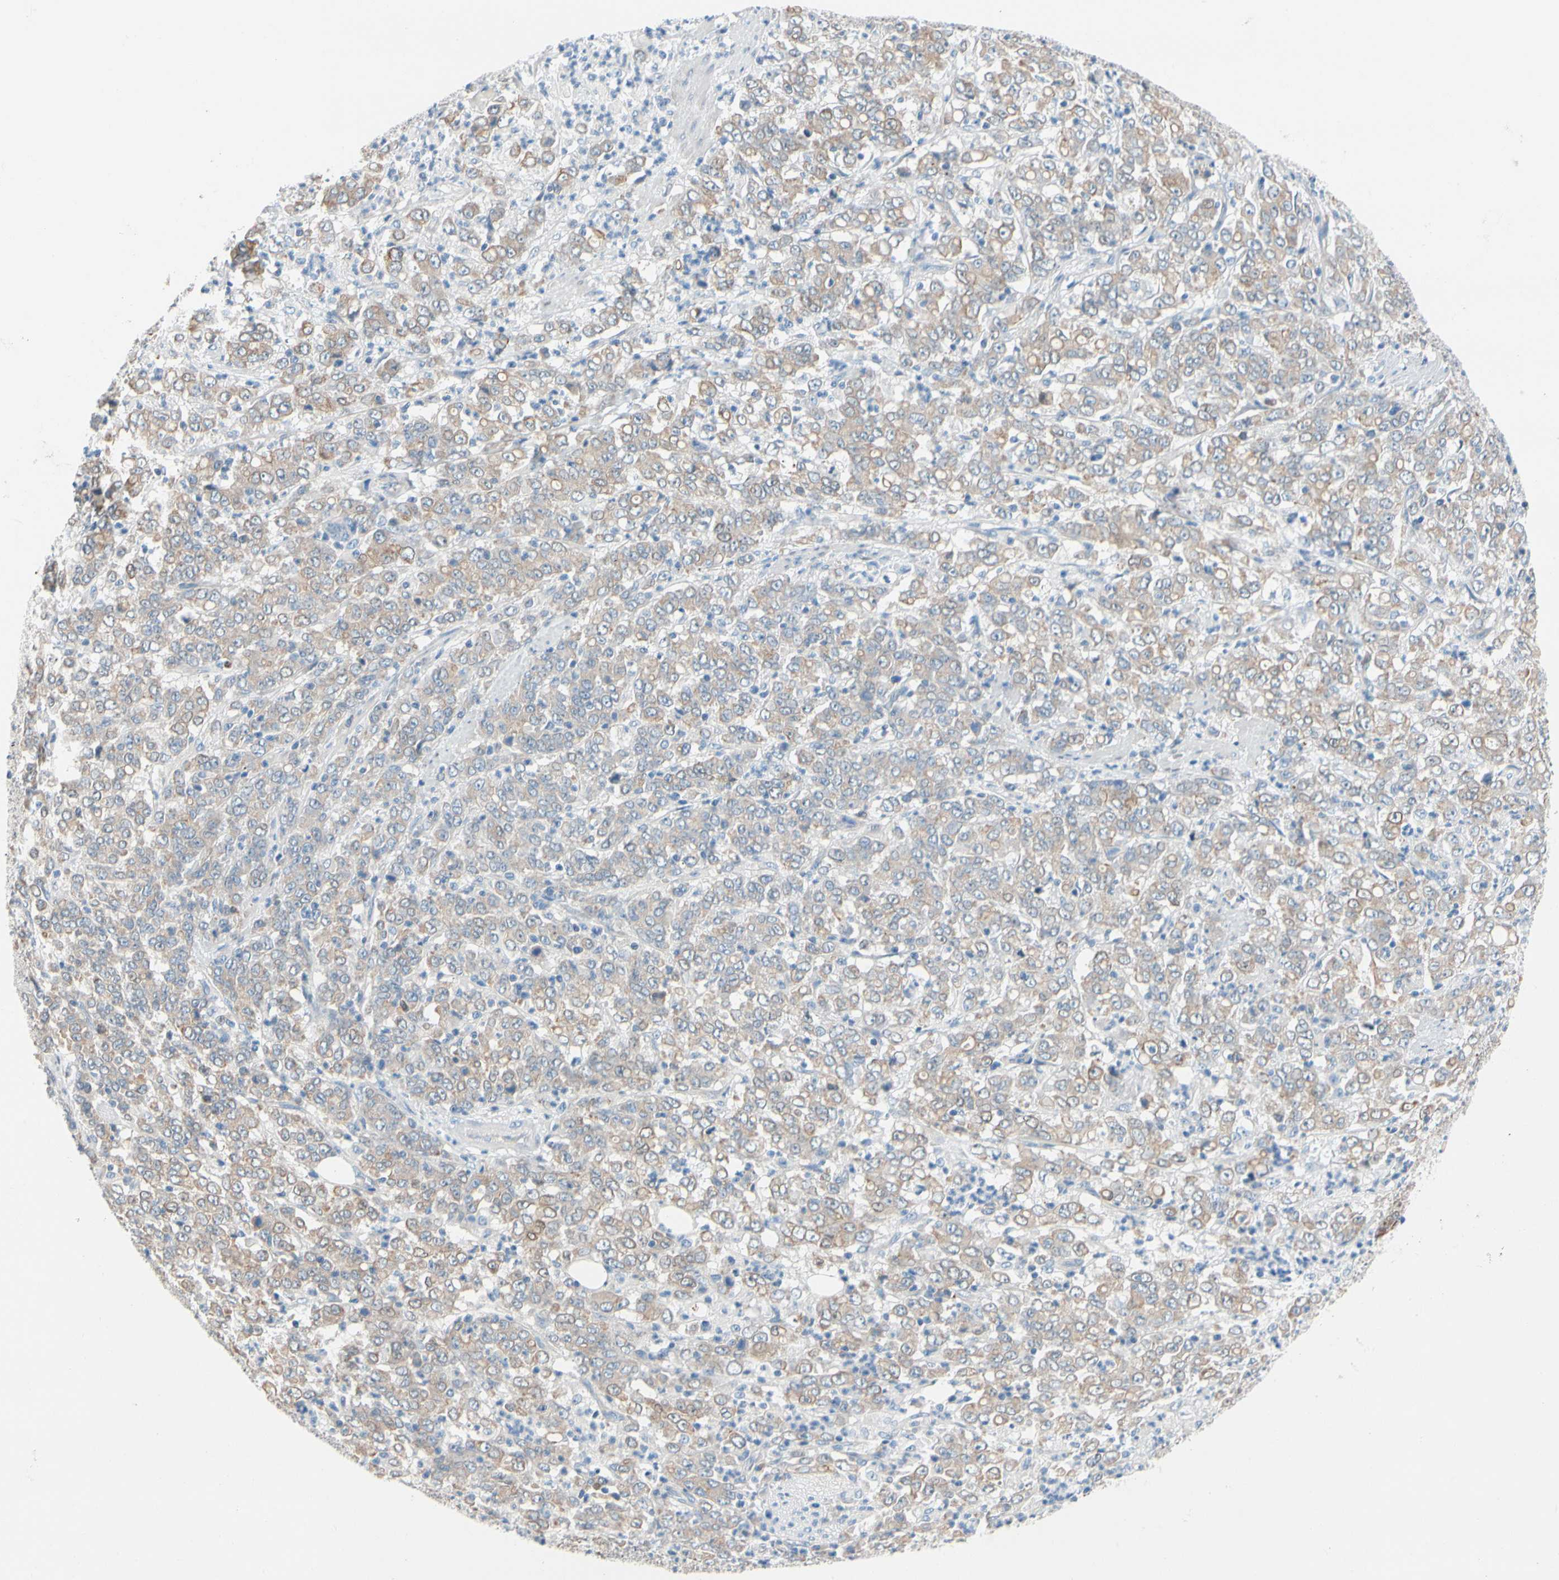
{"staining": {"intensity": "weak", "quantity": ">75%", "location": "cytoplasmic/membranous"}, "tissue": "stomach cancer", "cell_type": "Tumor cells", "image_type": "cancer", "snomed": [{"axis": "morphology", "description": "Adenocarcinoma, NOS"}, {"axis": "topography", "description": "Stomach, lower"}], "caption": "There is low levels of weak cytoplasmic/membranous positivity in tumor cells of stomach adenocarcinoma, as demonstrated by immunohistochemical staining (brown color).", "gene": "ZNF132", "patient": {"sex": "female", "age": 71}}